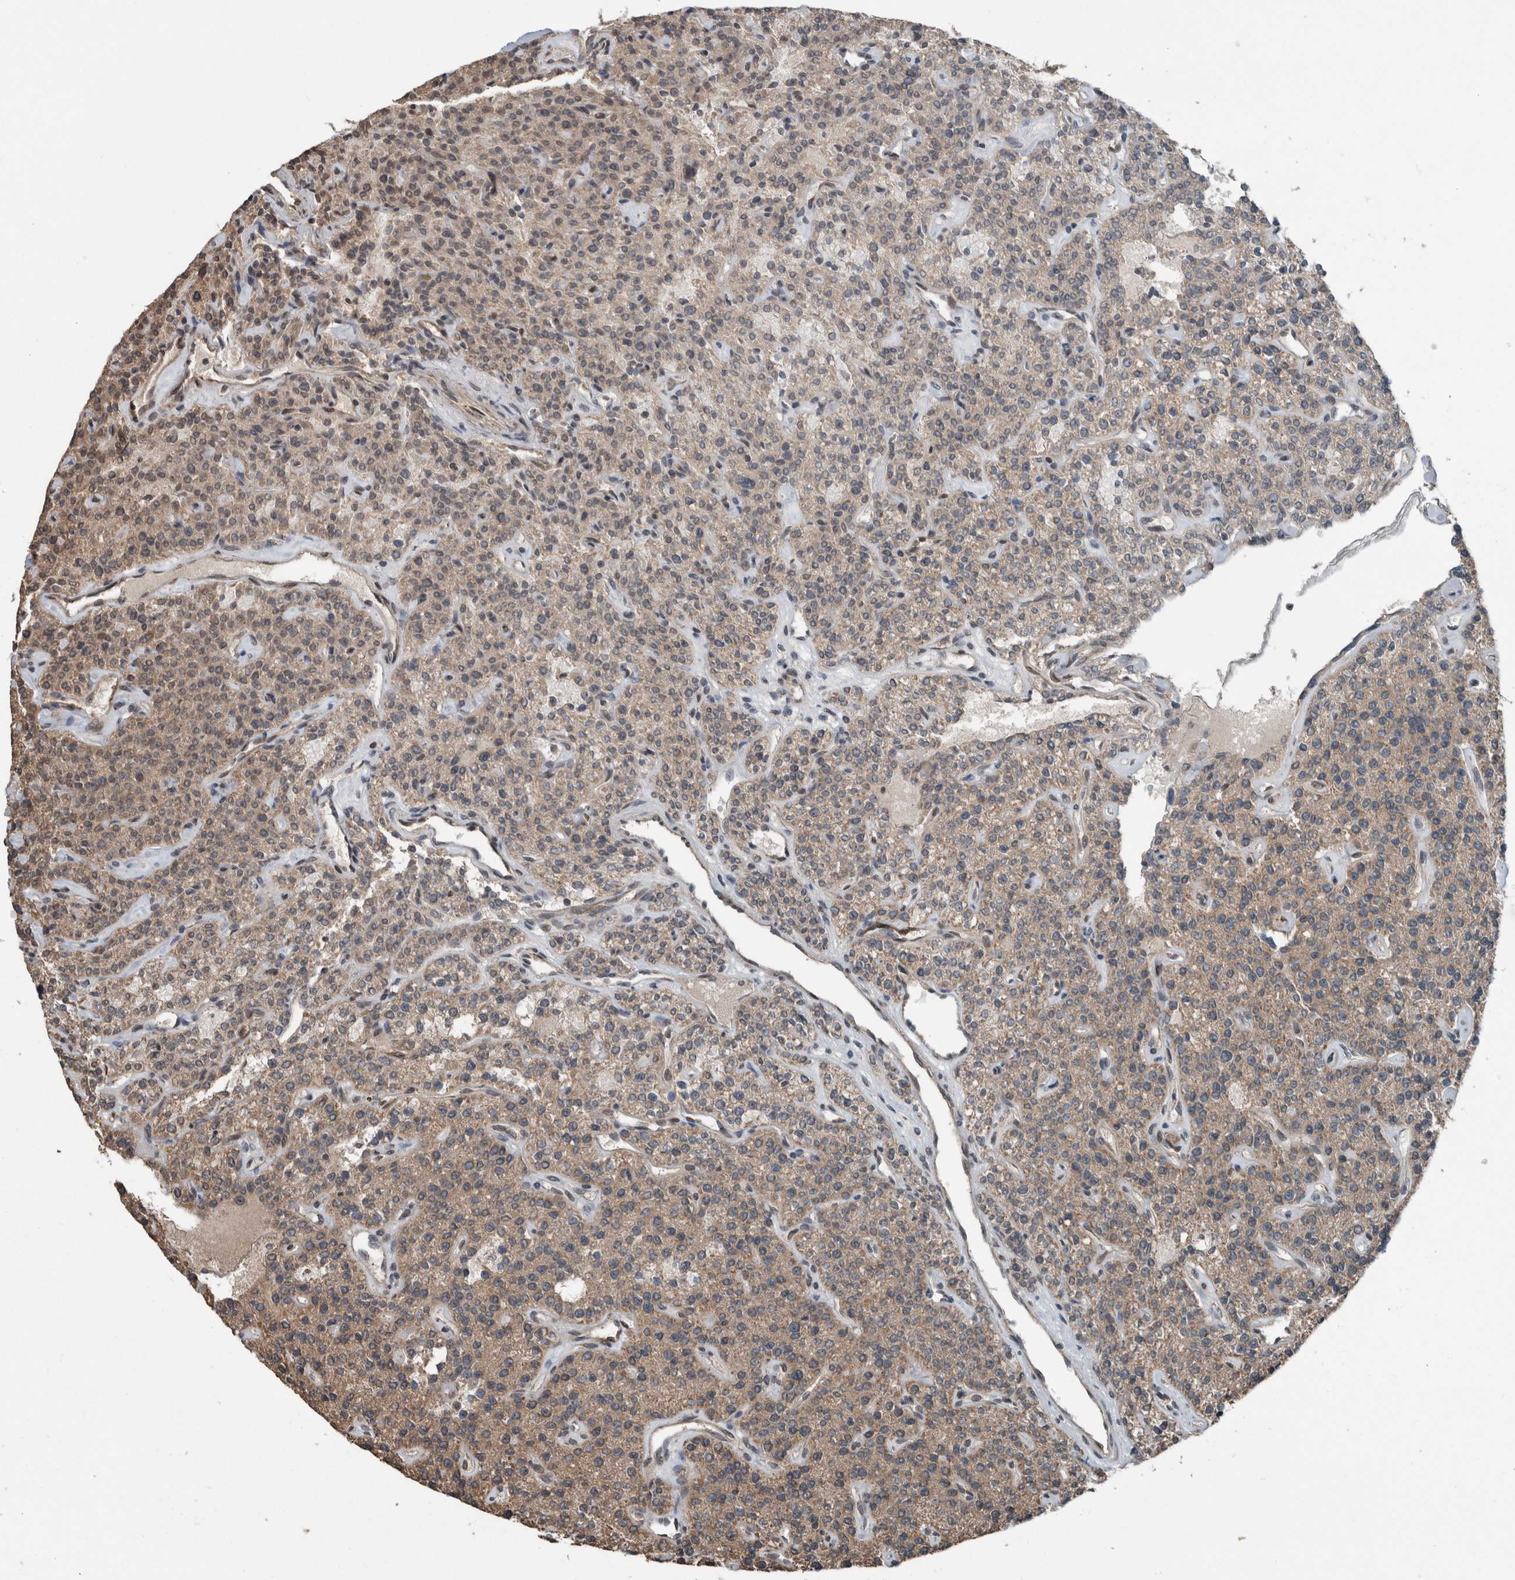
{"staining": {"intensity": "moderate", "quantity": "25%-75%", "location": "cytoplasmic/membranous,nuclear"}, "tissue": "parathyroid gland", "cell_type": "Glandular cells", "image_type": "normal", "snomed": [{"axis": "morphology", "description": "Normal tissue, NOS"}, {"axis": "topography", "description": "Parathyroid gland"}], "caption": "A medium amount of moderate cytoplasmic/membranous,nuclear expression is present in about 25%-75% of glandular cells in benign parathyroid gland.", "gene": "MYO1E", "patient": {"sex": "male", "age": 46}}